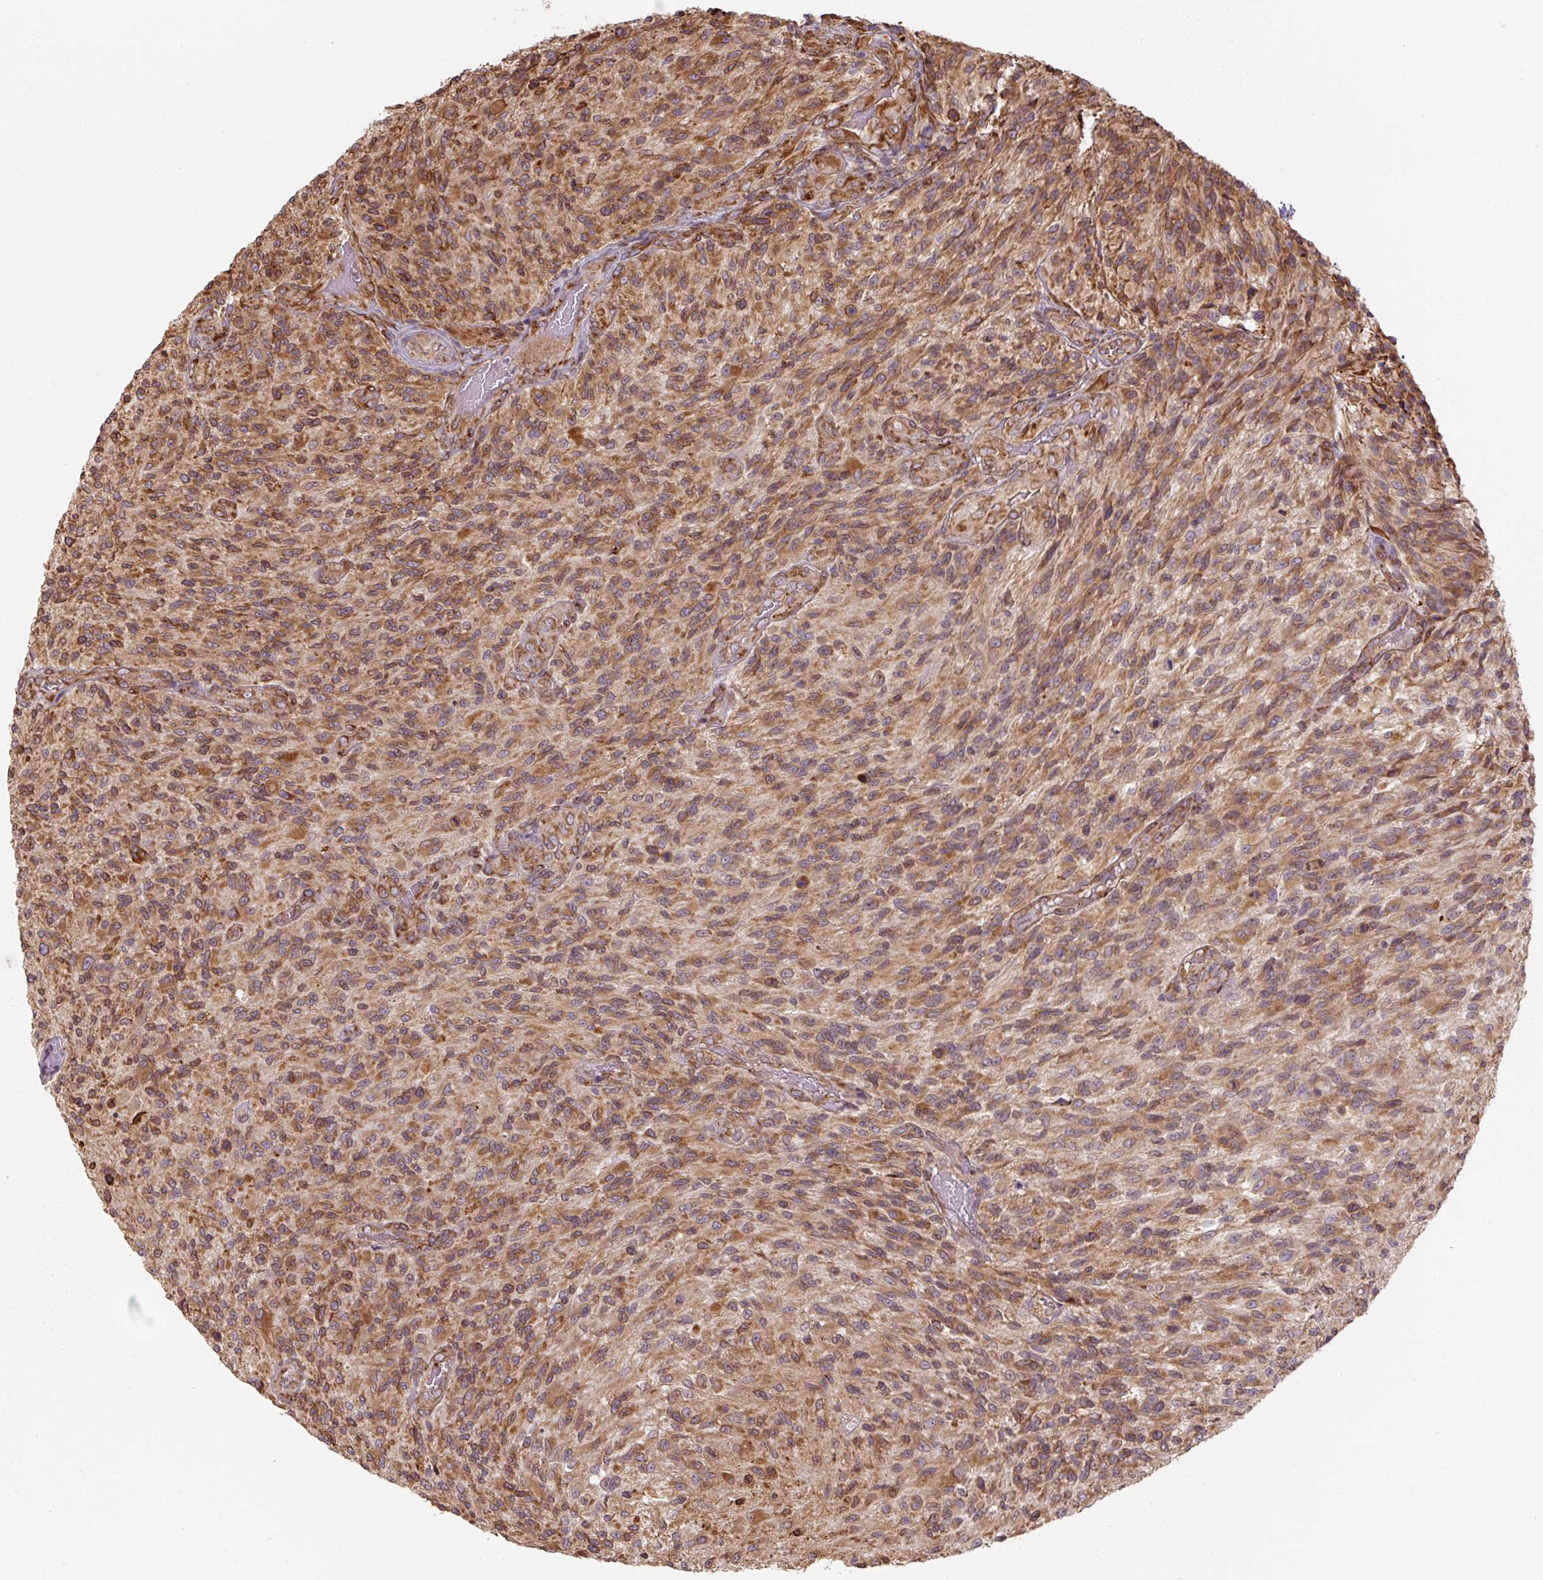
{"staining": {"intensity": "moderate", "quantity": ">75%", "location": "cytoplasmic/membranous"}, "tissue": "glioma", "cell_type": "Tumor cells", "image_type": "cancer", "snomed": [{"axis": "morphology", "description": "Normal tissue, NOS"}, {"axis": "morphology", "description": "Glioma, malignant, High grade"}, {"axis": "topography", "description": "Cerebral cortex"}], "caption": "Tumor cells reveal medium levels of moderate cytoplasmic/membranous expression in about >75% of cells in glioma. (DAB IHC with brightfield microscopy, high magnification).", "gene": "PRKCSH", "patient": {"sex": "male", "age": 56}}